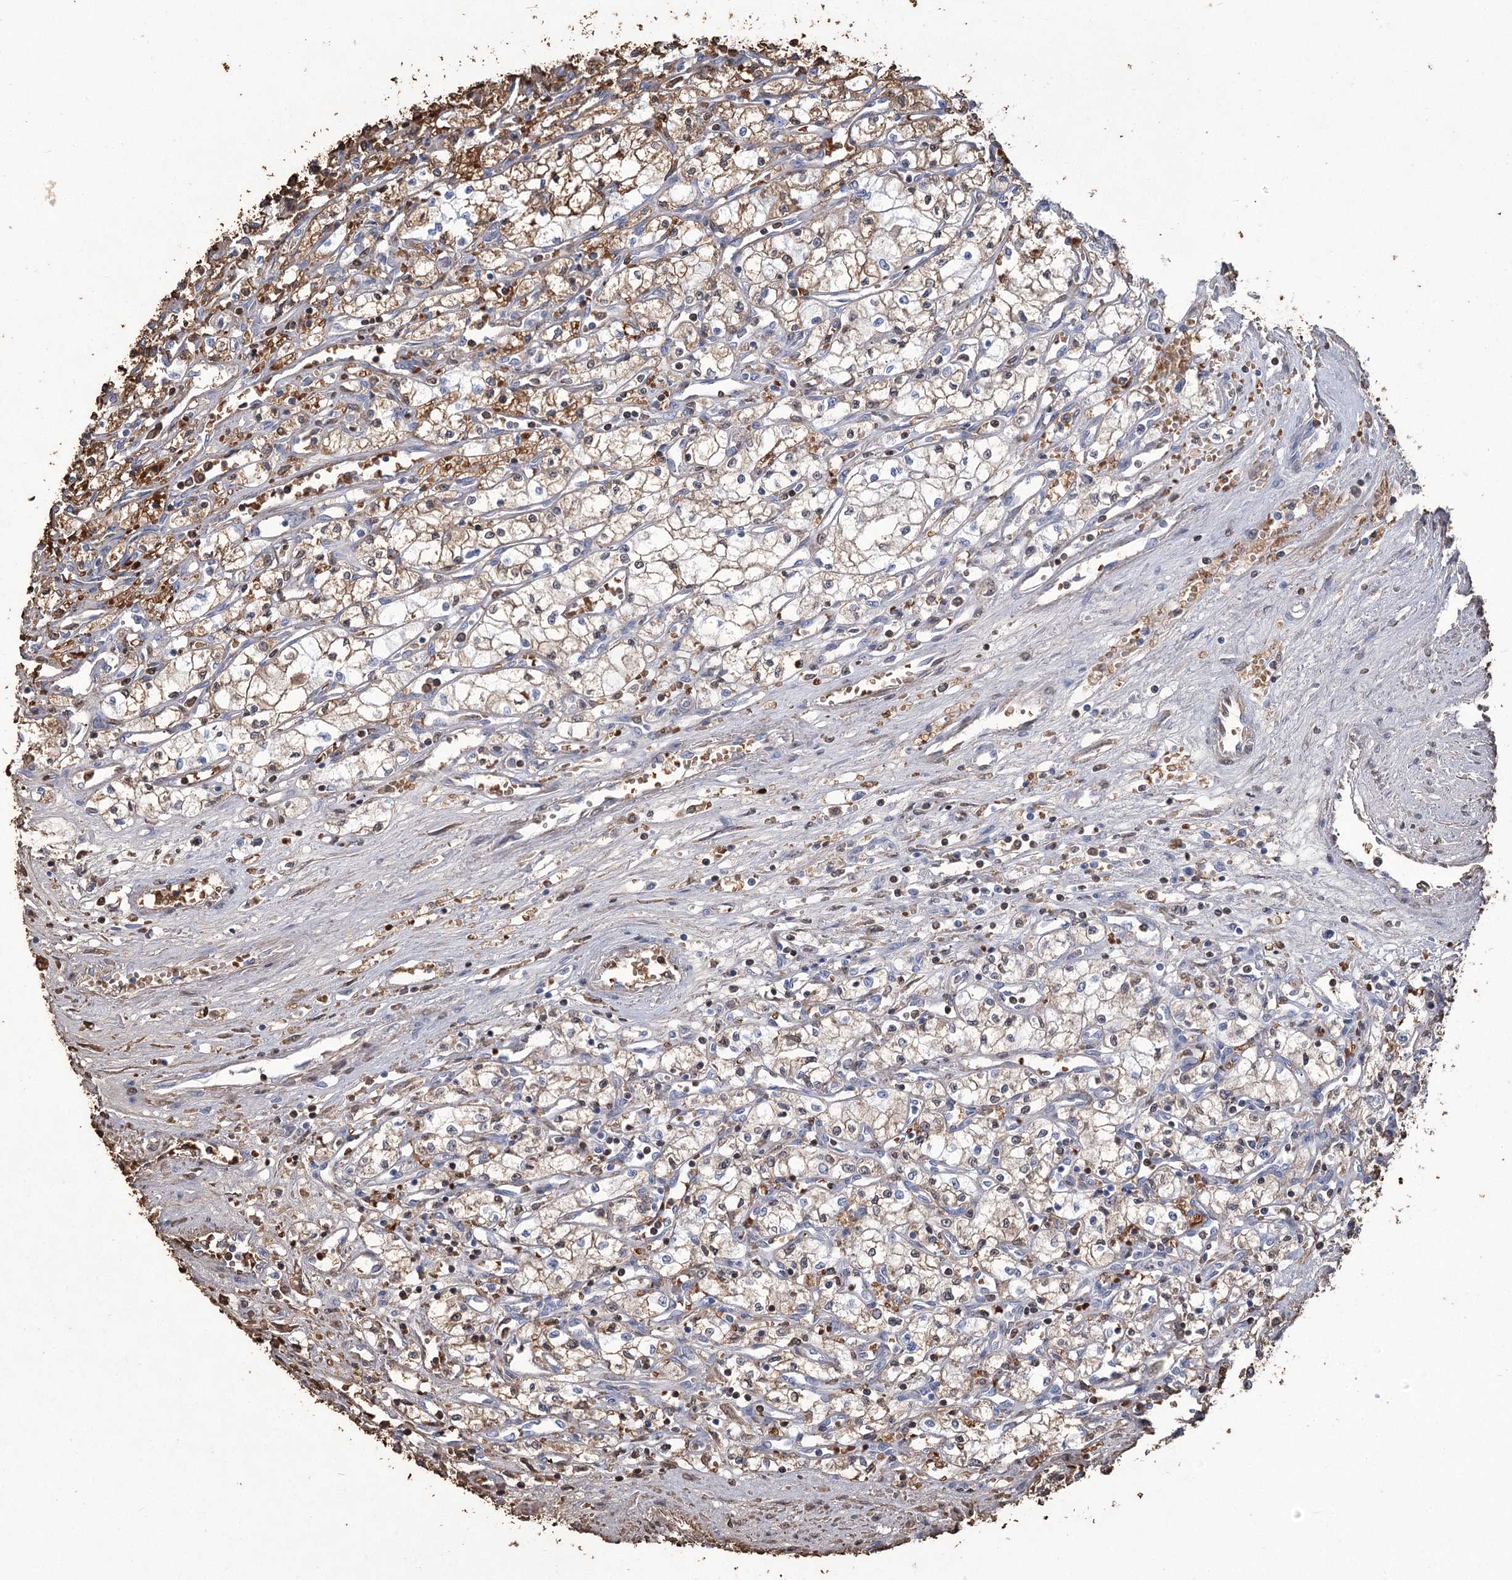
{"staining": {"intensity": "moderate", "quantity": "25%-75%", "location": "cytoplasmic/membranous"}, "tissue": "renal cancer", "cell_type": "Tumor cells", "image_type": "cancer", "snomed": [{"axis": "morphology", "description": "Adenocarcinoma, NOS"}, {"axis": "topography", "description": "Kidney"}], "caption": "This photomicrograph exhibits renal cancer (adenocarcinoma) stained with IHC to label a protein in brown. The cytoplasmic/membranous of tumor cells show moderate positivity for the protein. Nuclei are counter-stained blue.", "gene": "HBA1", "patient": {"sex": "male", "age": 59}}